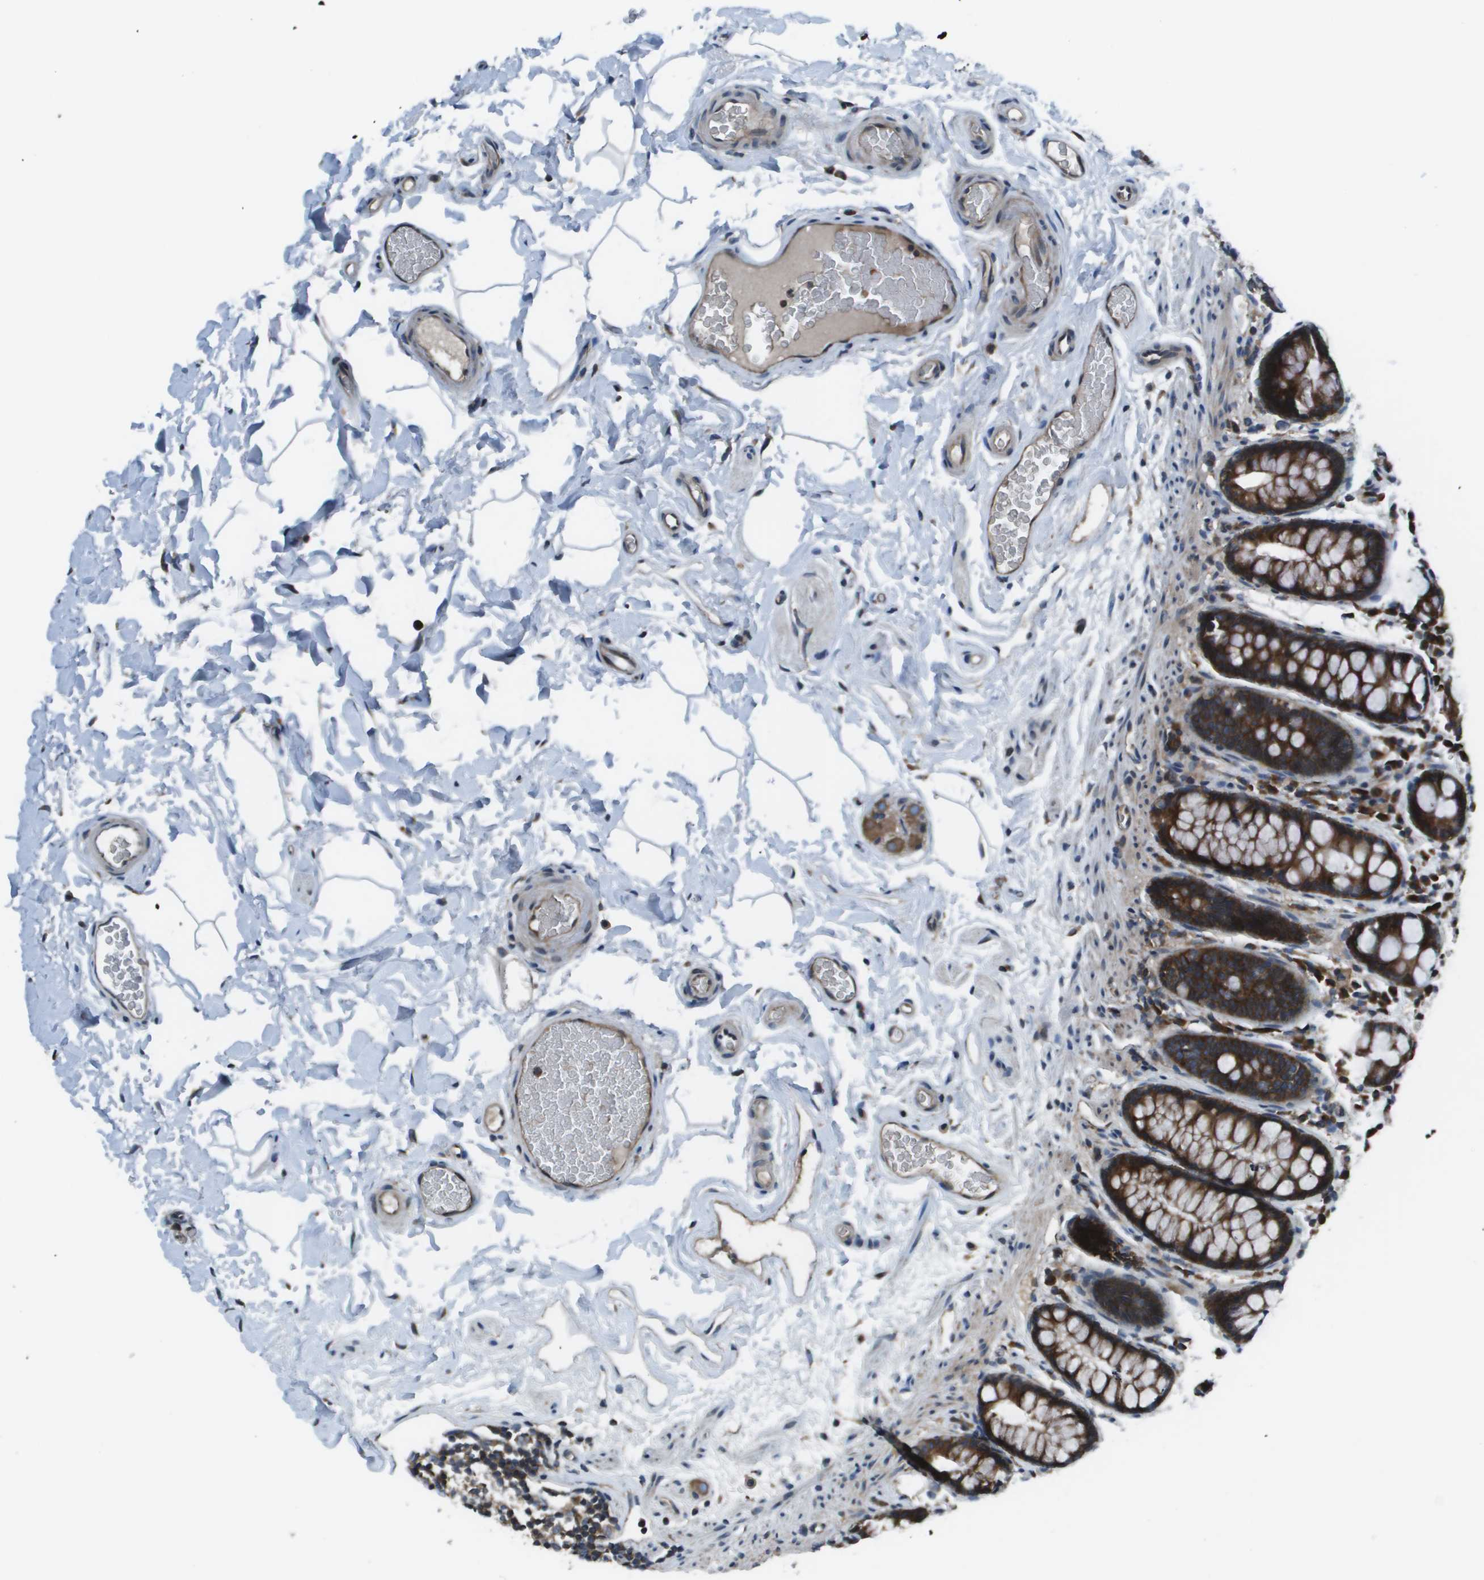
{"staining": {"intensity": "moderate", "quantity": ">75%", "location": "cytoplasmic/membranous"}, "tissue": "colon", "cell_type": "Endothelial cells", "image_type": "normal", "snomed": [{"axis": "morphology", "description": "Normal tissue, NOS"}, {"axis": "topography", "description": "Colon"}], "caption": "Colon stained with immunohistochemistry (IHC) shows moderate cytoplasmic/membranous expression in about >75% of endothelial cells.", "gene": "EIF3B", "patient": {"sex": "female", "age": 80}}